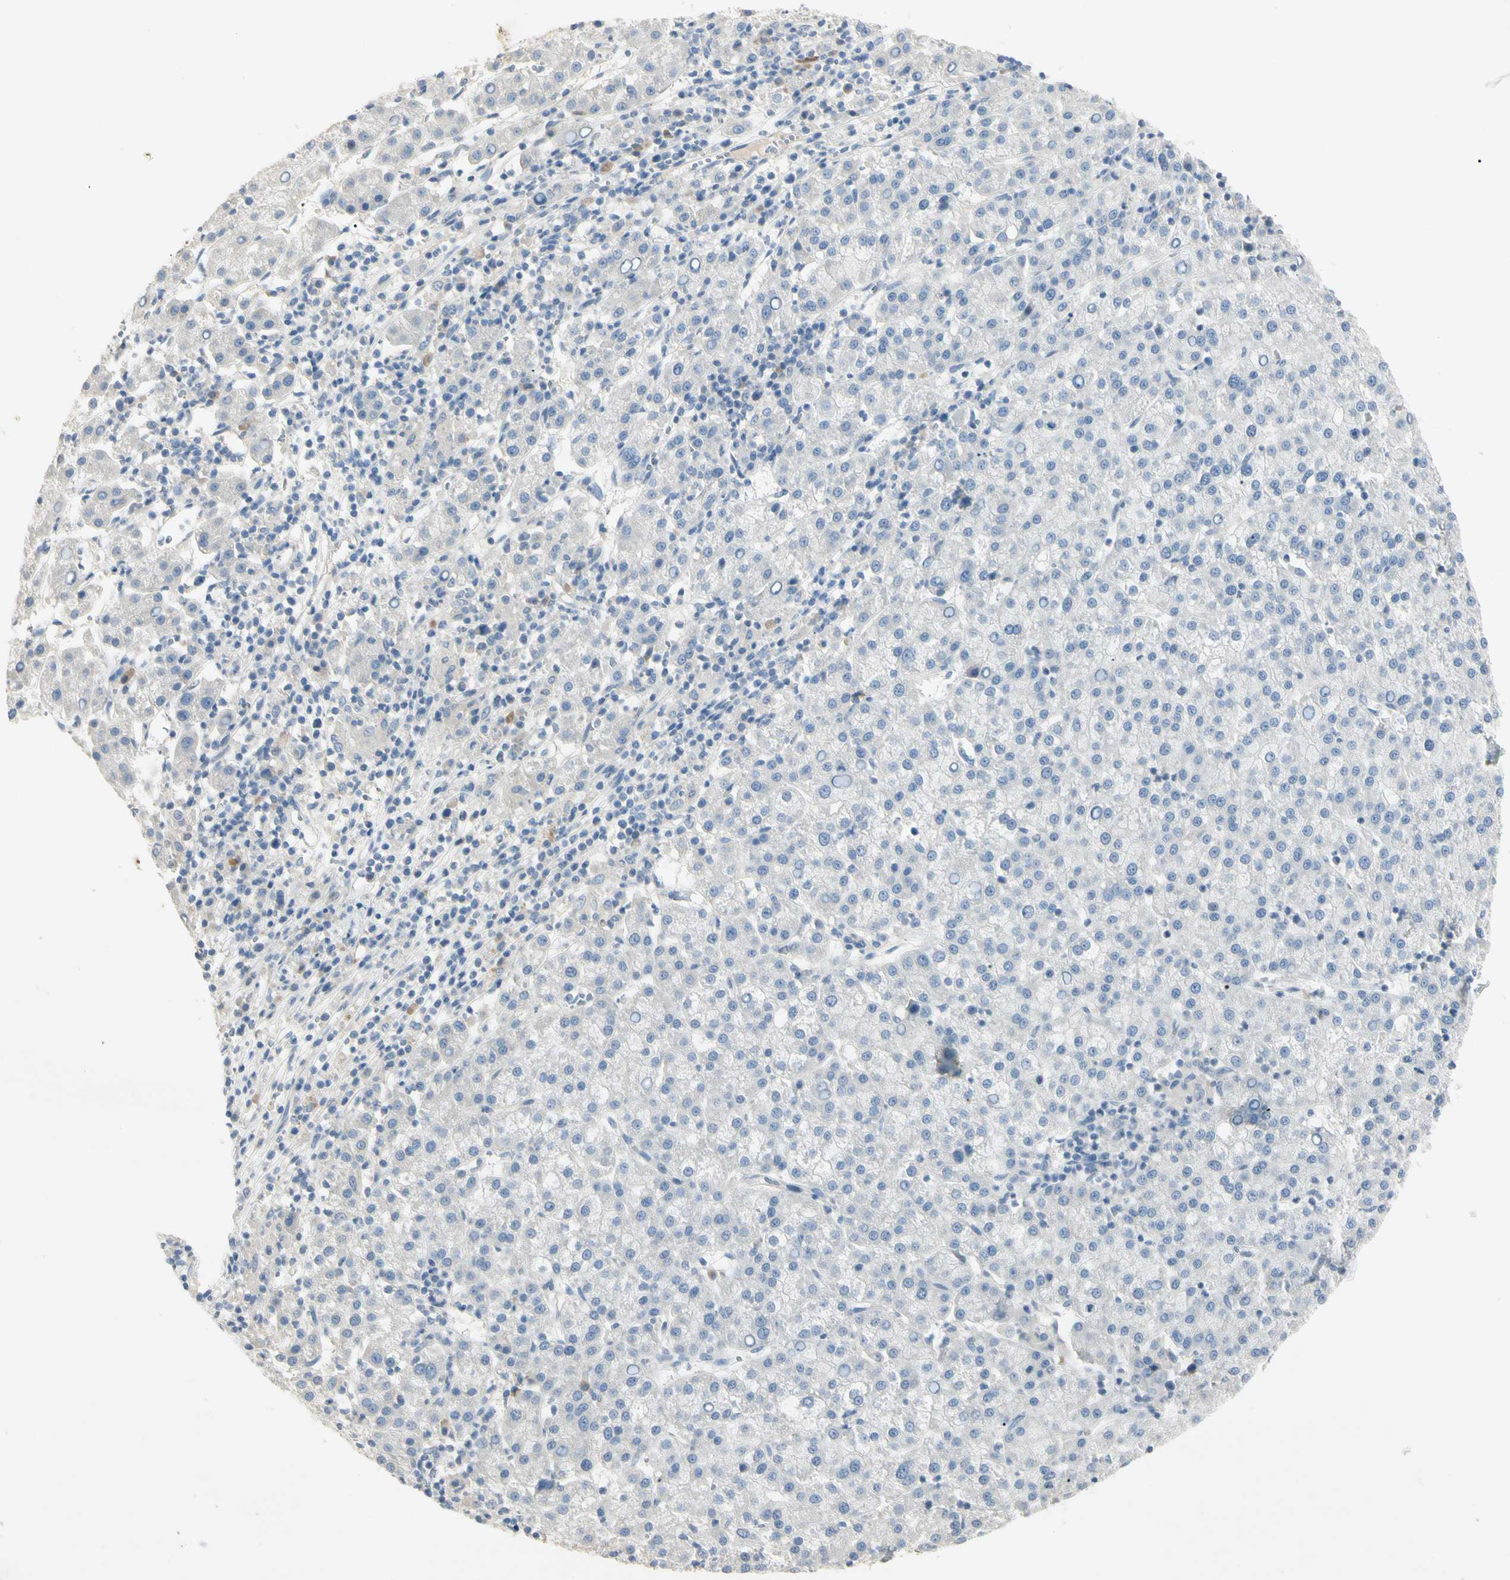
{"staining": {"intensity": "negative", "quantity": "none", "location": "none"}, "tissue": "liver cancer", "cell_type": "Tumor cells", "image_type": "cancer", "snomed": [{"axis": "morphology", "description": "Carcinoma, Hepatocellular, NOS"}, {"axis": "topography", "description": "Liver"}], "caption": "A high-resolution image shows immunohistochemistry (IHC) staining of liver hepatocellular carcinoma, which demonstrates no significant positivity in tumor cells.", "gene": "PRSS21", "patient": {"sex": "female", "age": 58}}